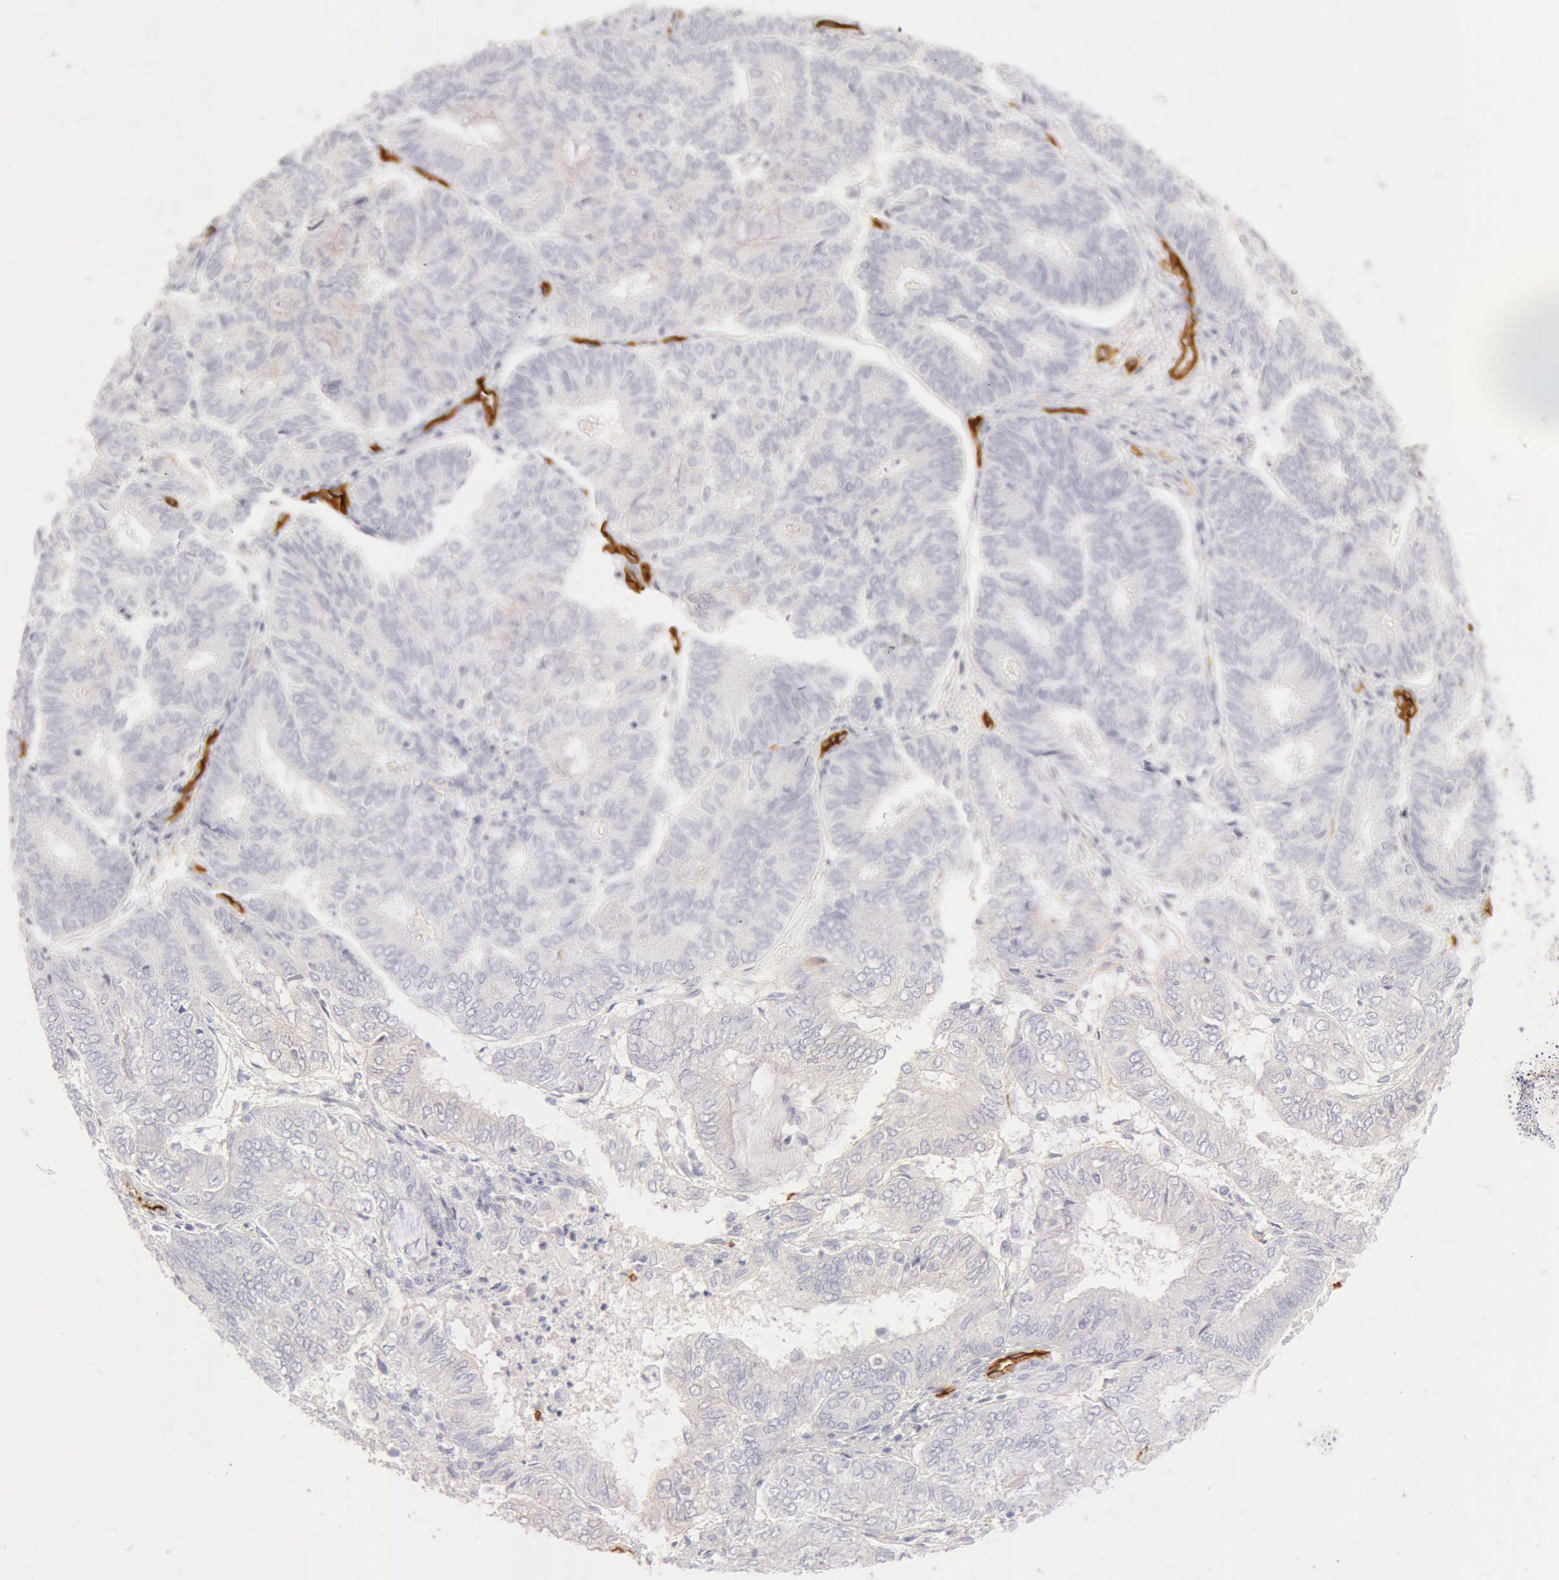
{"staining": {"intensity": "negative", "quantity": "none", "location": "none"}, "tissue": "endometrial cancer", "cell_type": "Tumor cells", "image_type": "cancer", "snomed": [{"axis": "morphology", "description": "Adenocarcinoma, NOS"}, {"axis": "topography", "description": "Endometrium"}], "caption": "Endometrial cancer was stained to show a protein in brown. There is no significant expression in tumor cells.", "gene": "AQP1", "patient": {"sex": "female", "age": 59}}